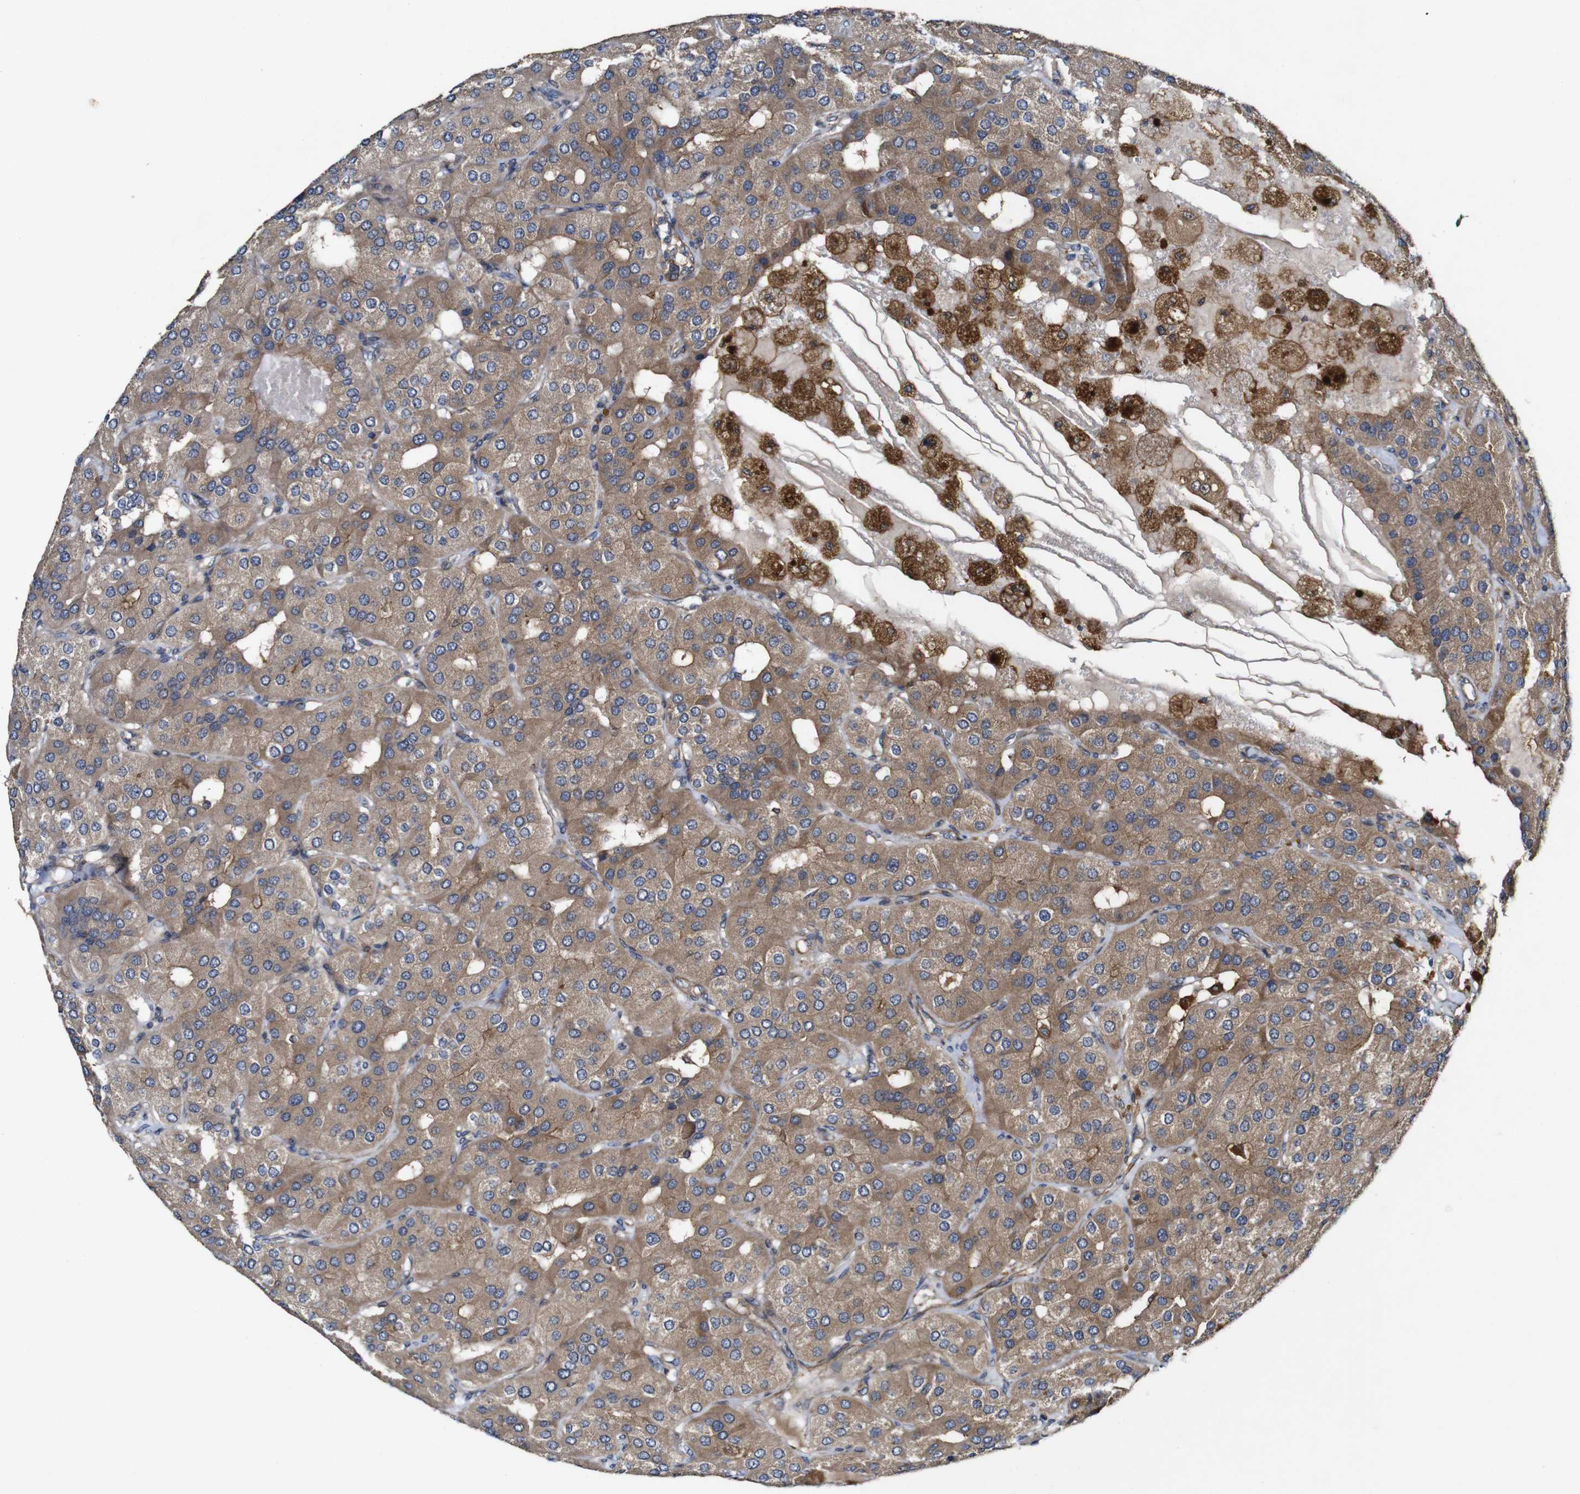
{"staining": {"intensity": "moderate", "quantity": ">75%", "location": "cytoplasmic/membranous"}, "tissue": "parathyroid gland", "cell_type": "Glandular cells", "image_type": "normal", "snomed": [{"axis": "morphology", "description": "Normal tissue, NOS"}, {"axis": "morphology", "description": "Adenoma, NOS"}, {"axis": "topography", "description": "Parathyroid gland"}], "caption": "Moderate cytoplasmic/membranous positivity for a protein is appreciated in about >75% of glandular cells of benign parathyroid gland using IHC.", "gene": "GSDME", "patient": {"sex": "female", "age": 86}}